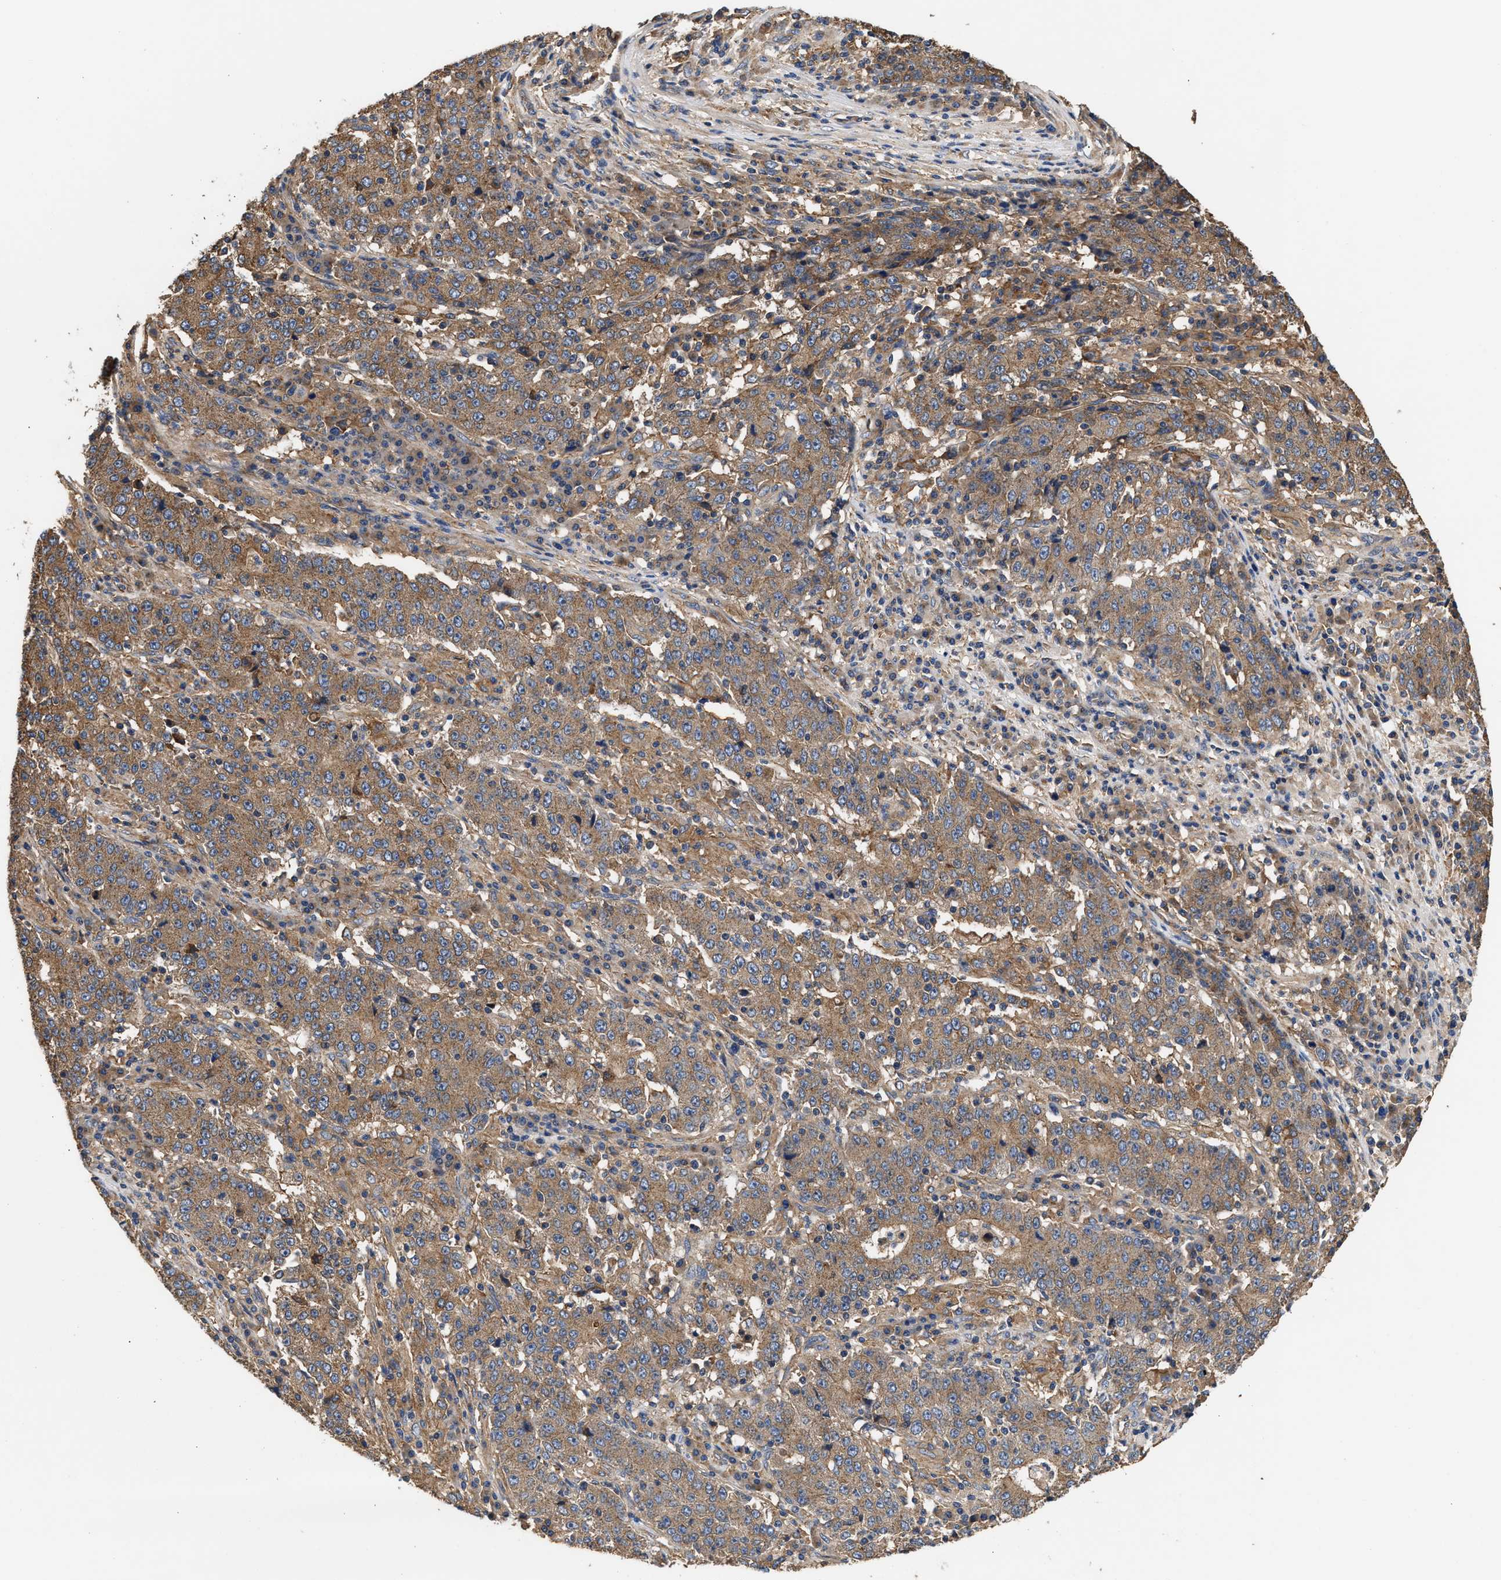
{"staining": {"intensity": "moderate", "quantity": ">75%", "location": "cytoplasmic/membranous"}, "tissue": "stomach cancer", "cell_type": "Tumor cells", "image_type": "cancer", "snomed": [{"axis": "morphology", "description": "Adenocarcinoma, NOS"}, {"axis": "topography", "description": "Stomach"}], "caption": "Immunohistochemistry (IHC) of adenocarcinoma (stomach) shows medium levels of moderate cytoplasmic/membranous expression in approximately >75% of tumor cells.", "gene": "KLB", "patient": {"sex": "male", "age": 59}}